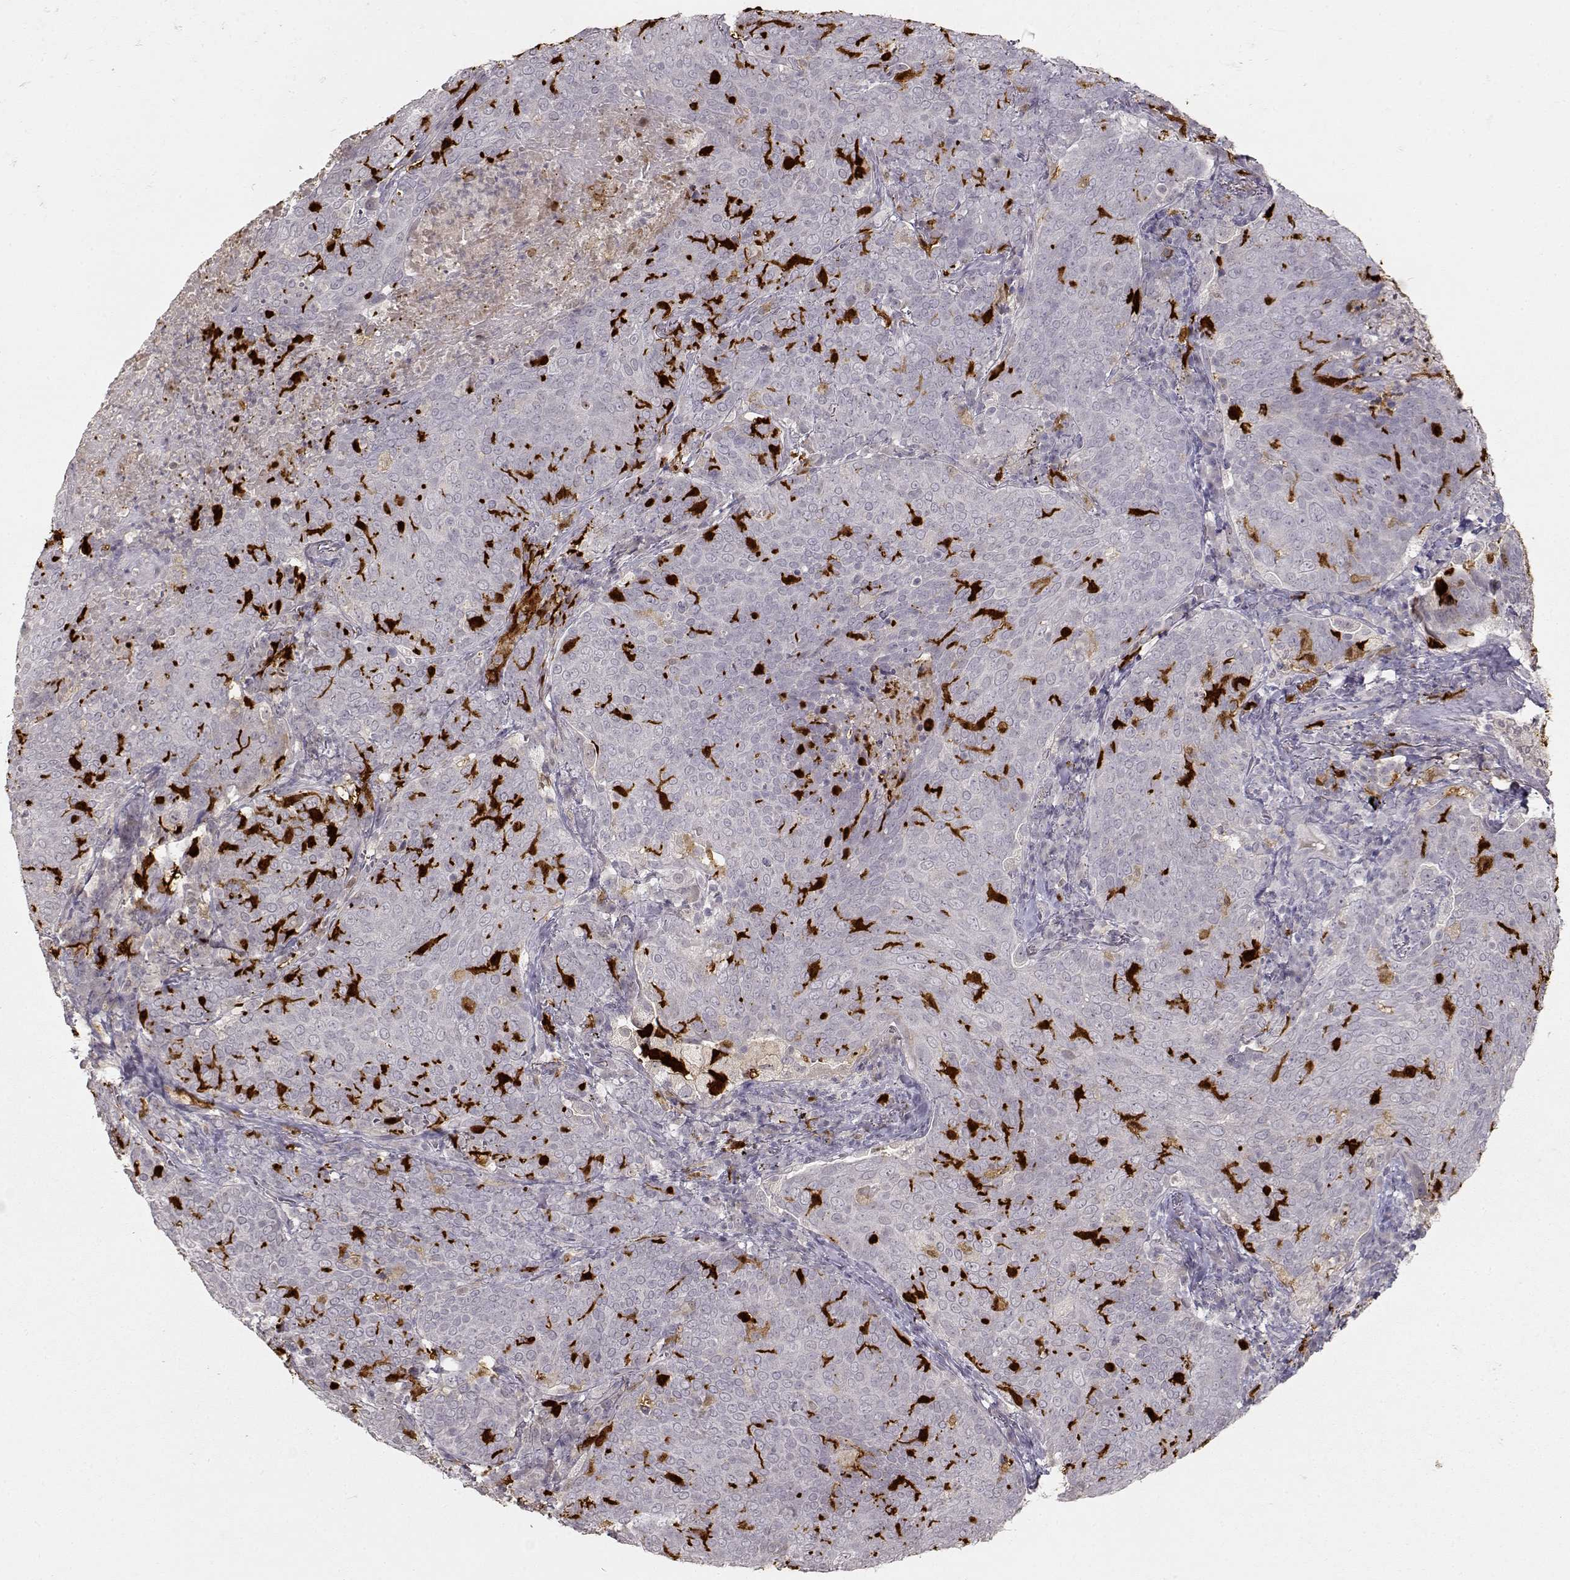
{"staining": {"intensity": "negative", "quantity": "none", "location": "none"}, "tissue": "lung cancer", "cell_type": "Tumor cells", "image_type": "cancer", "snomed": [{"axis": "morphology", "description": "Squamous cell carcinoma, NOS"}, {"axis": "topography", "description": "Lung"}], "caption": "Squamous cell carcinoma (lung) stained for a protein using immunohistochemistry (IHC) displays no expression tumor cells.", "gene": "S100B", "patient": {"sex": "male", "age": 82}}